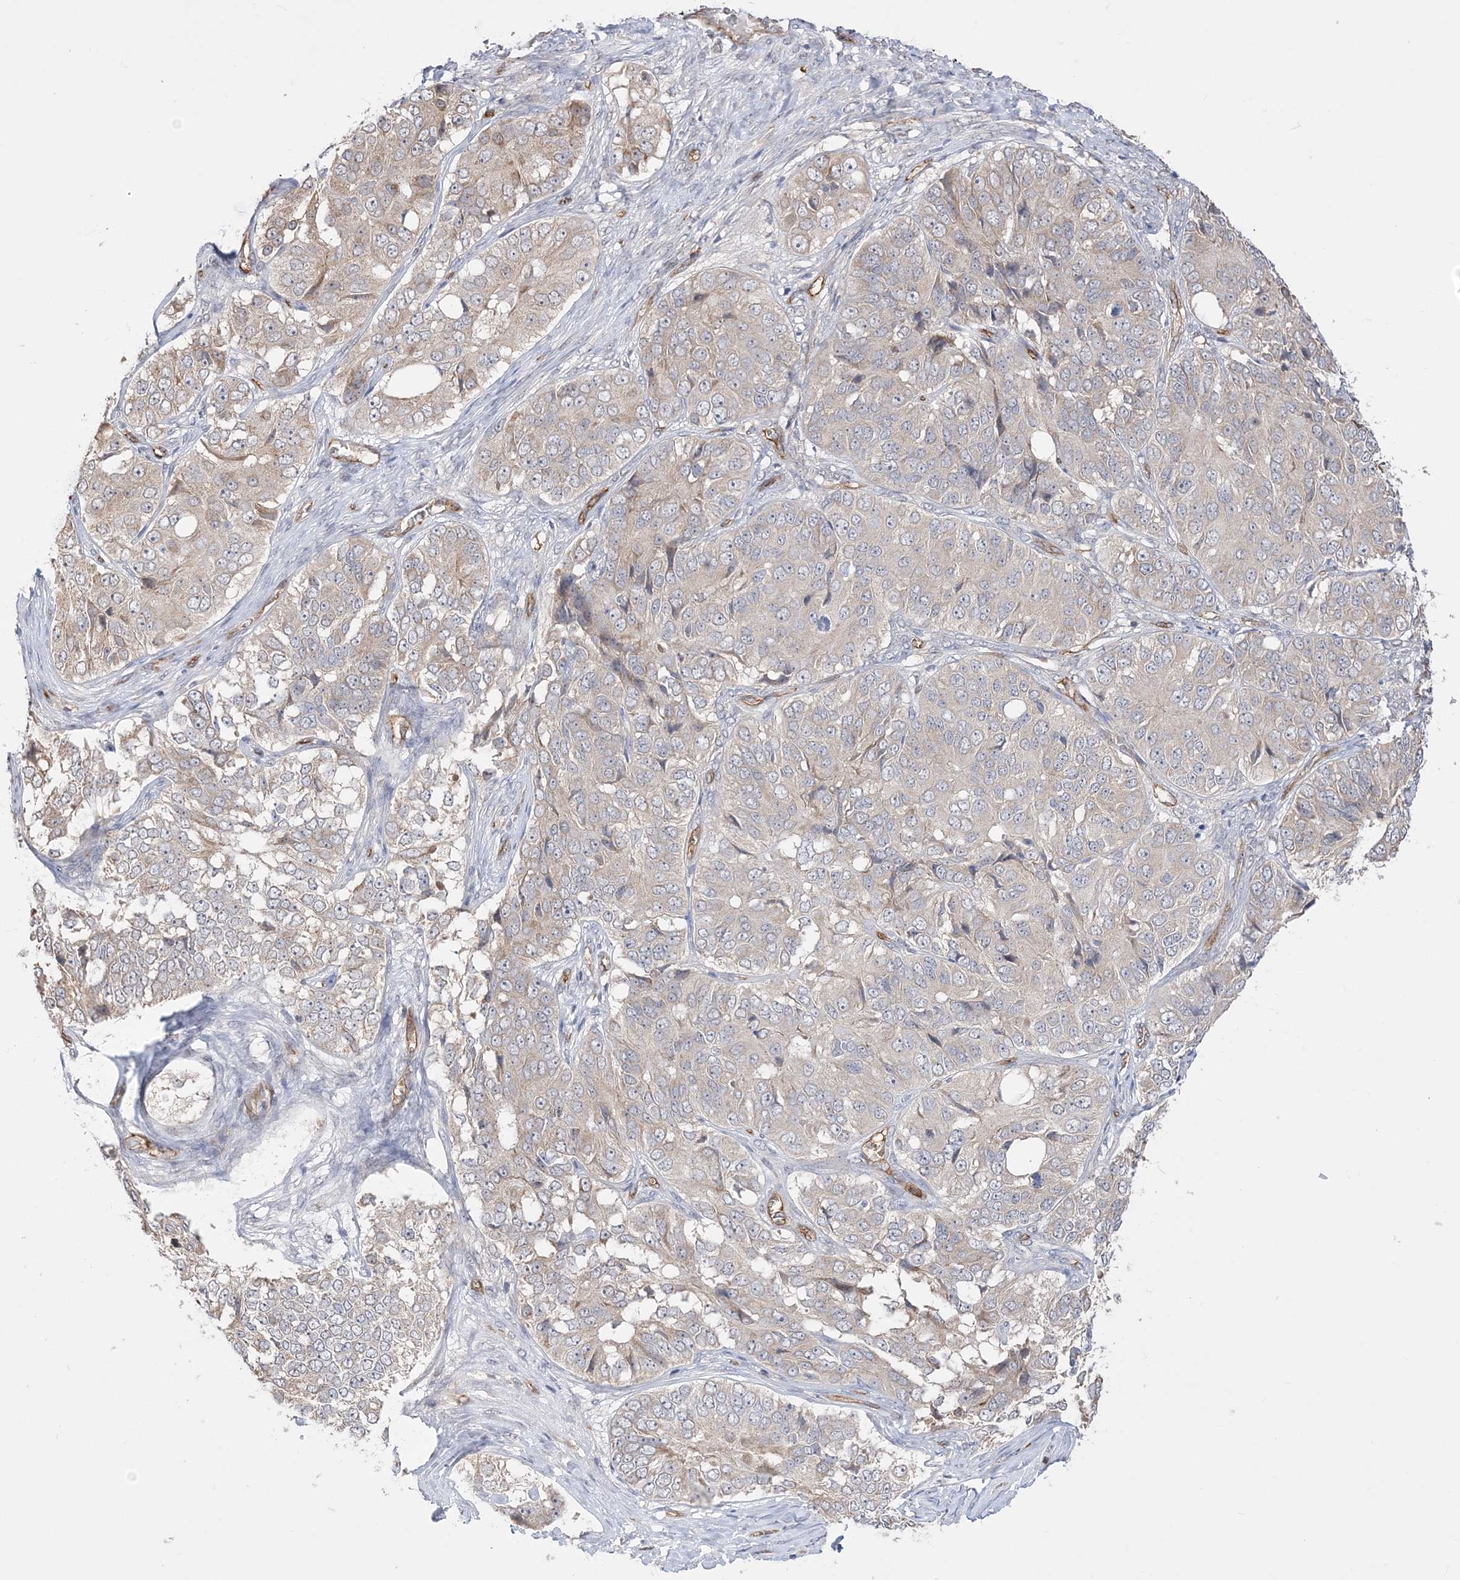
{"staining": {"intensity": "weak", "quantity": "<25%", "location": "cytoplasmic/membranous"}, "tissue": "ovarian cancer", "cell_type": "Tumor cells", "image_type": "cancer", "snomed": [{"axis": "morphology", "description": "Carcinoma, endometroid"}, {"axis": "topography", "description": "Ovary"}], "caption": "Tumor cells show no significant protein staining in endometroid carcinoma (ovarian).", "gene": "FARSB", "patient": {"sex": "female", "age": 51}}